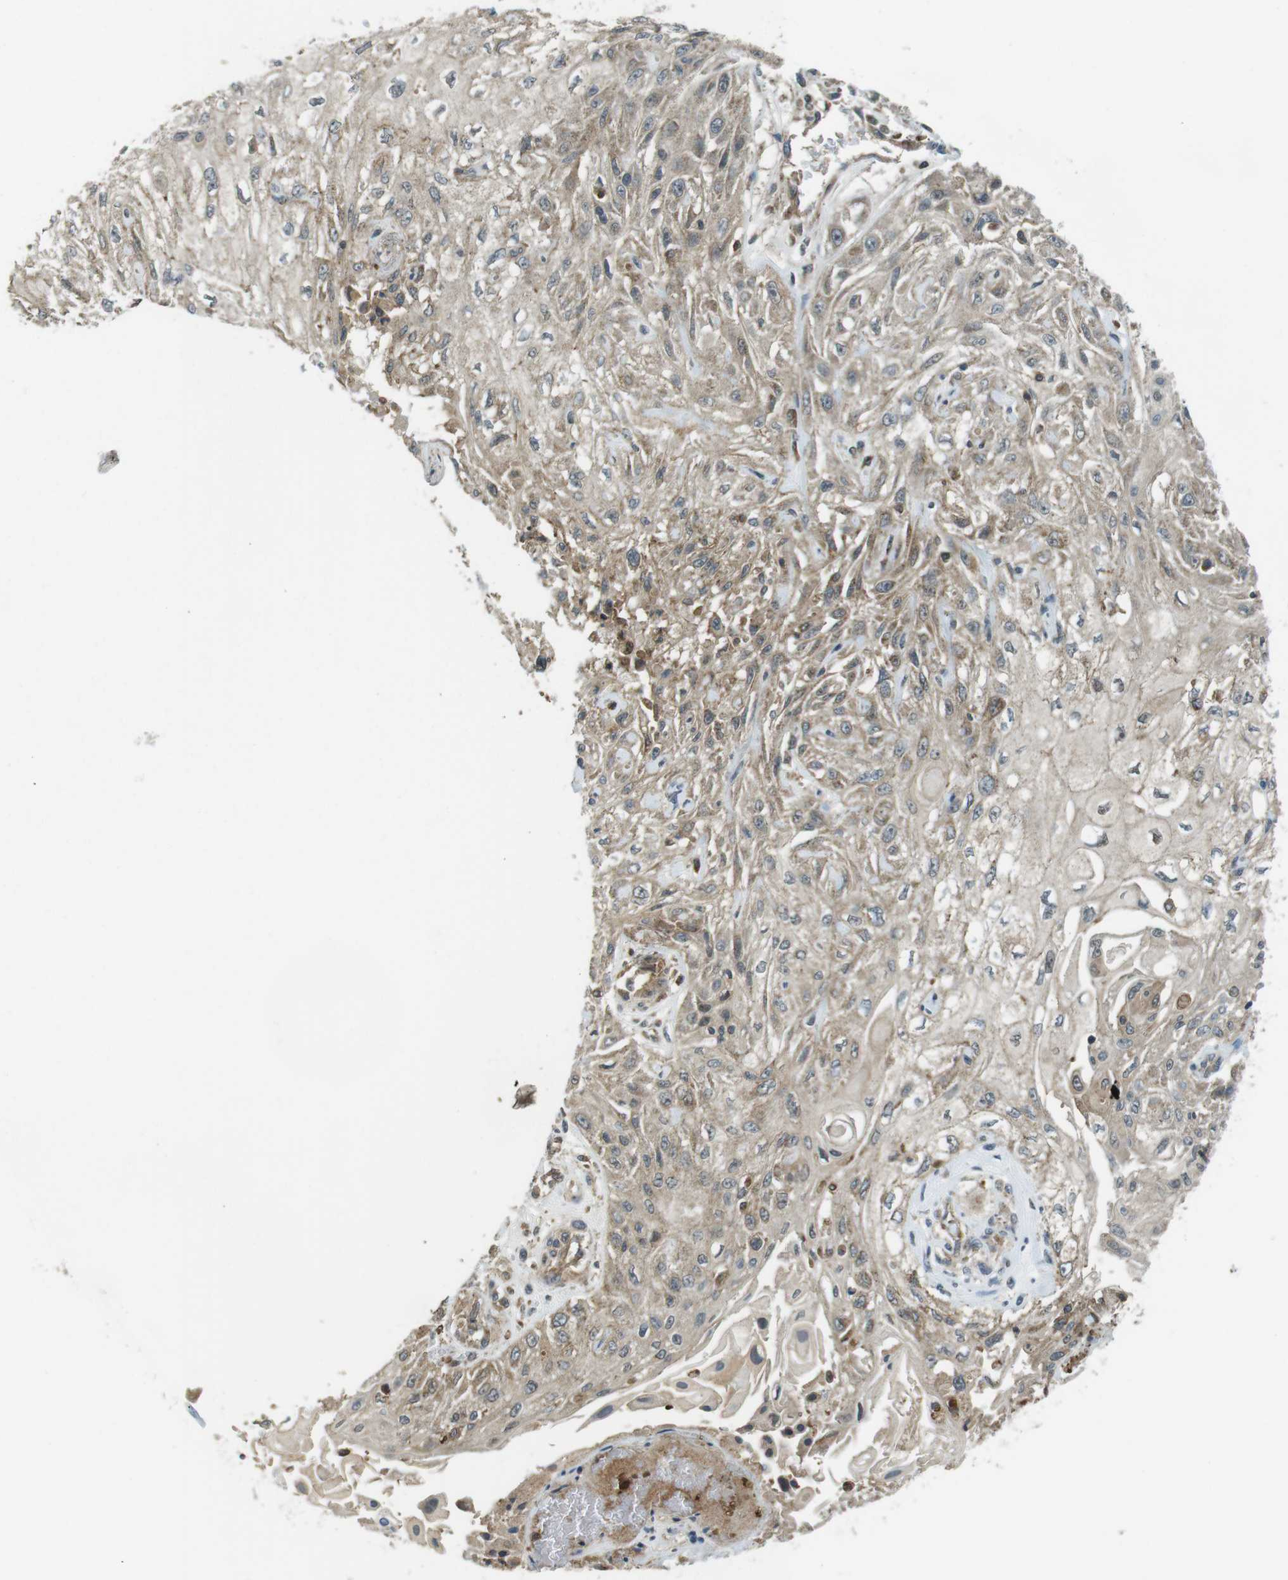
{"staining": {"intensity": "weak", "quantity": ">75%", "location": "cytoplasmic/membranous"}, "tissue": "skin cancer", "cell_type": "Tumor cells", "image_type": "cancer", "snomed": [{"axis": "morphology", "description": "Squamous cell carcinoma, NOS"}, {"axis": "topography", "description": "Skin"}], "caption": "Protein analysis of skin cancer (squamous cell carcinoma) tissue reveals weak cytoplasmic/membranous positivity in about >75% of tumor cells.", "gene": "LRRC3B", "patient": {"sex": "male", "age": 75}}